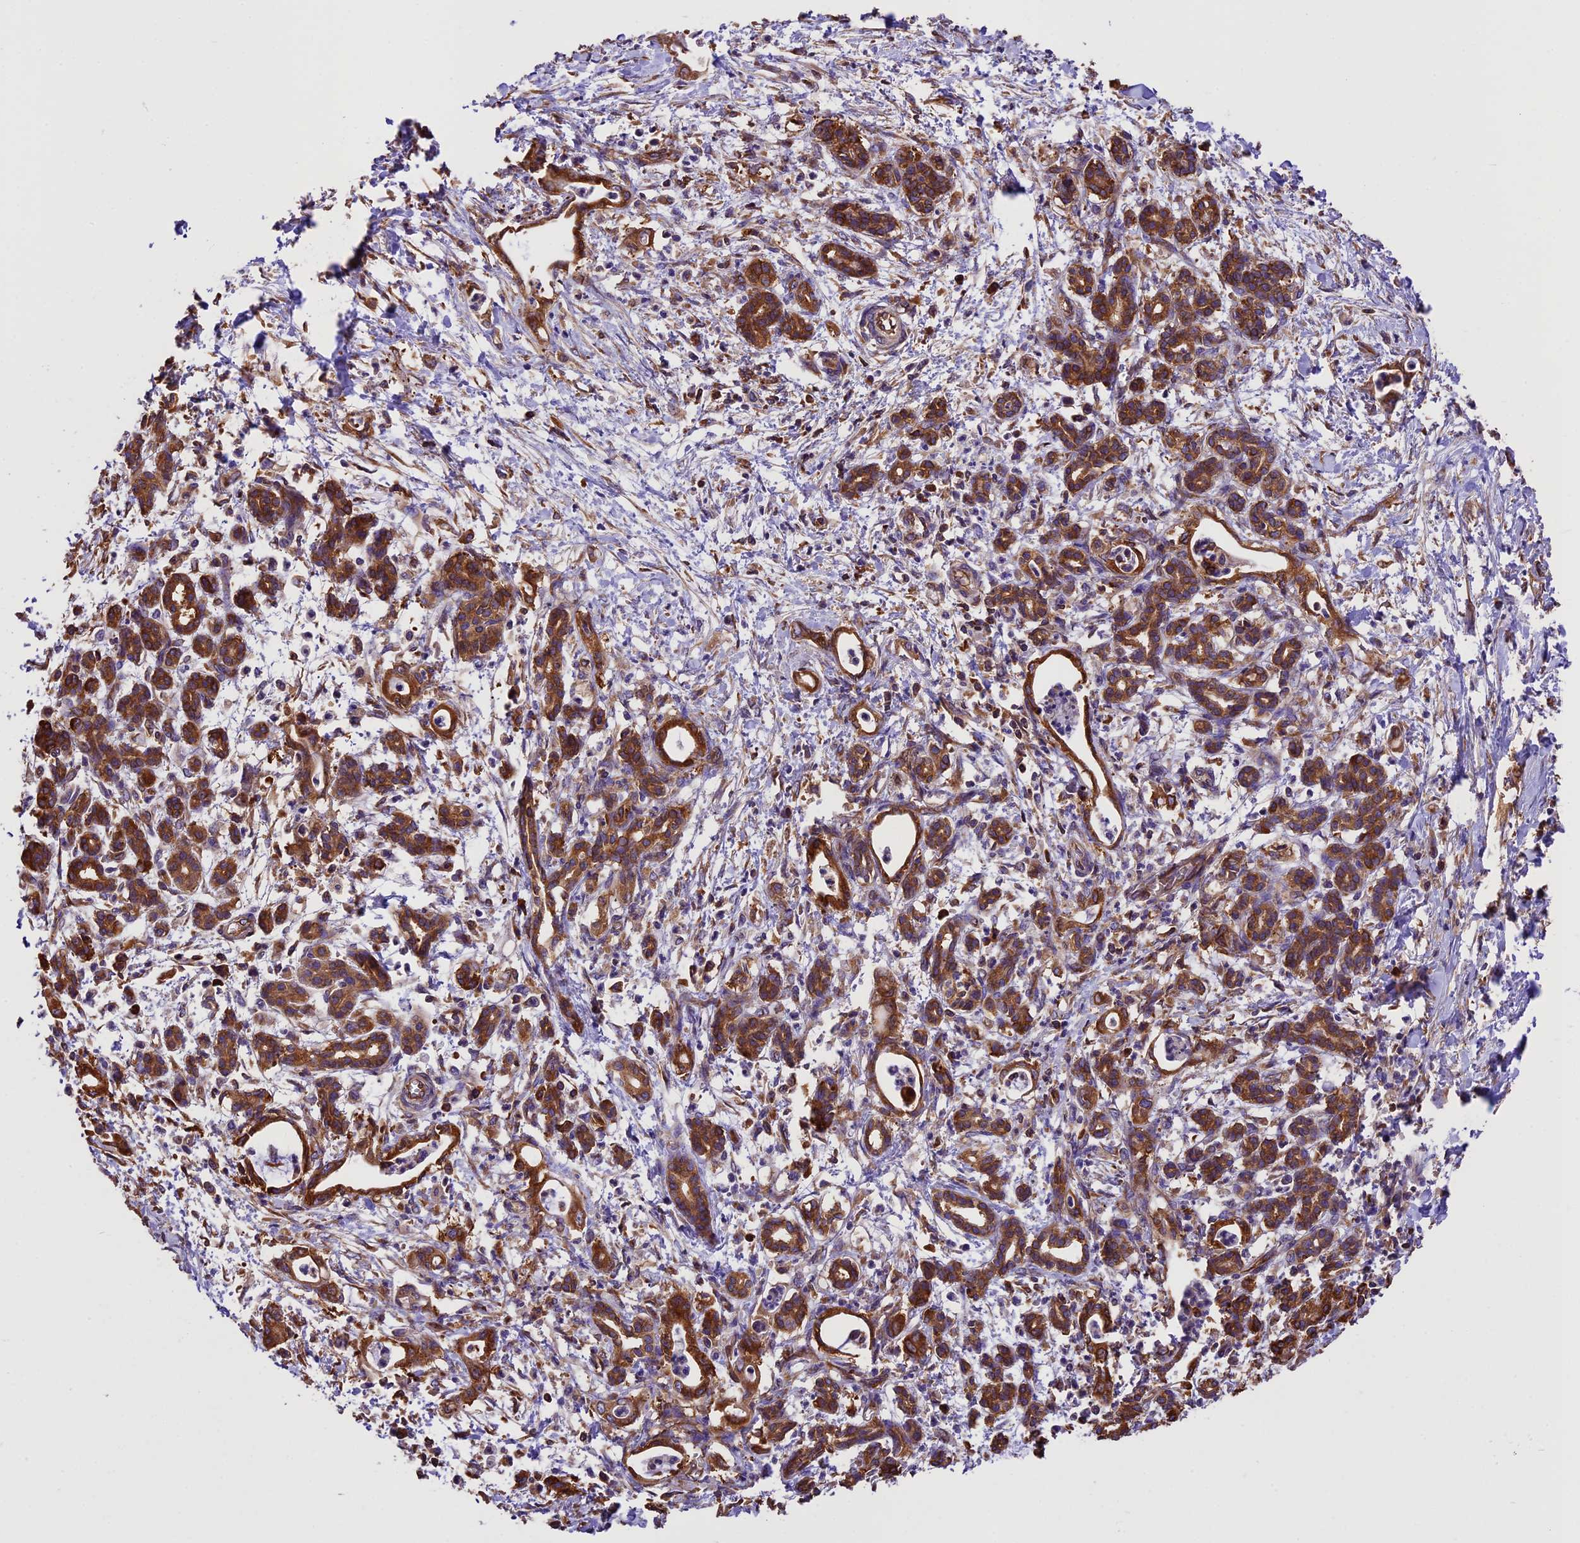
{"staining": {"intensity": "moderate", "quantity": ">75%", "location": "cytoplasmic/membranous"}, "tissue": "pancreatic cancer", "cell_type": "Tumor cells", "image_type": "cancer", "snomed": [{"axis": "morphology", "description": "Adenocarcinoma, NOS"}, {"axis": "topography", "description": "Pancreas"}], "caption": "Human pancreatic cancer (adenocarcinoma) stained with a brown dye demonstrates moderate cytoplasmic/membranous positive staining in about >75% of tumor cells.", "gene": "KARS1", "patient": {"sex": "female", "age": 55}}